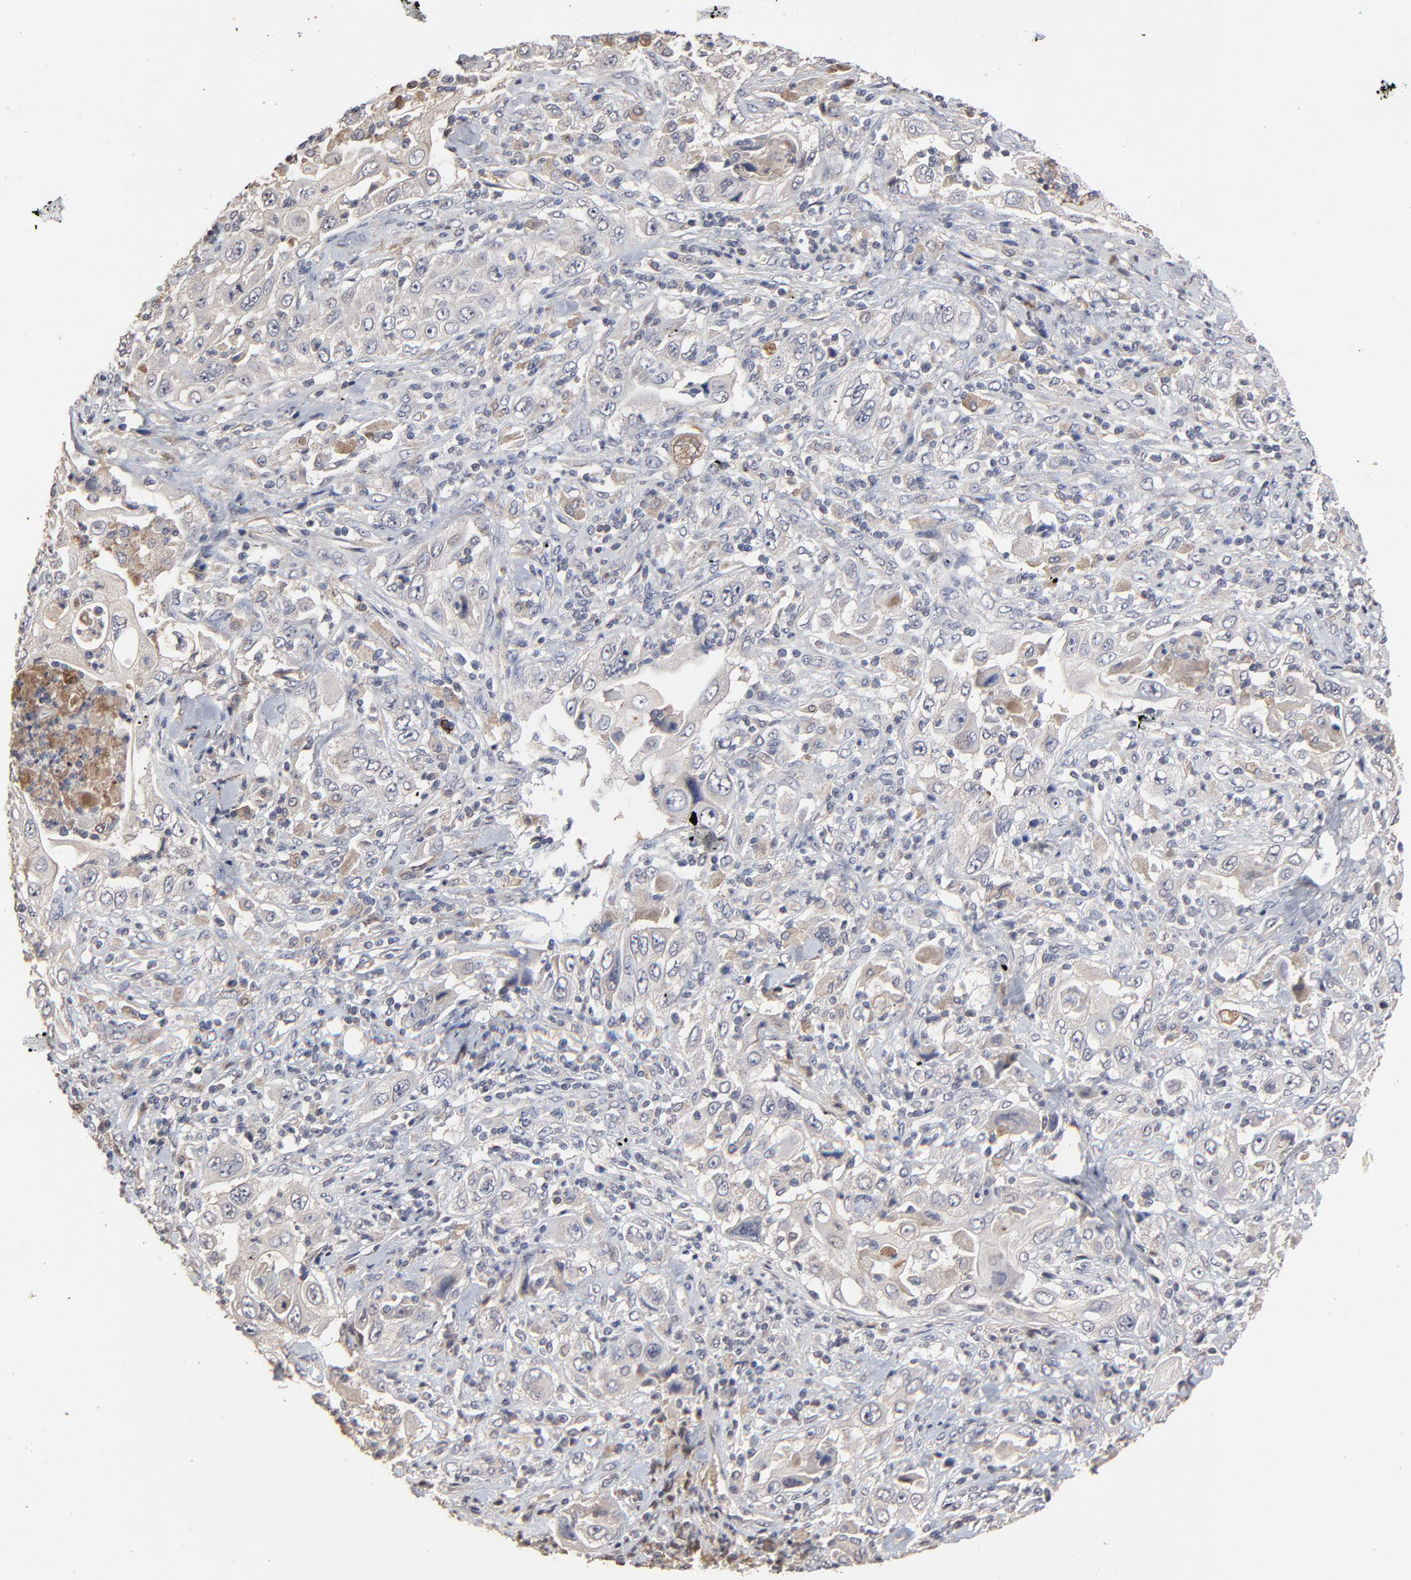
{"staining": {"intensity": "weak", "quantity": ">75%", "location": "cytoplasmic/membranous"}, "tissue": "pancreatic cancer", "cell_type": "Tumor cells", "image_type": "cancer", "snomed": [{"axis": "morphology", "description": "Adenocarcinoma, NOS"}, {"axis": "topography", "description": "Pancreas"}], "caption": "Tumor cells display low levels of weak cytoplasmic/membranous expression in about >75% of cells in human adenocarcinoma (pancreatic).", "gene": "VPREB3", "patient": {"sex": "male", "age": 70}}